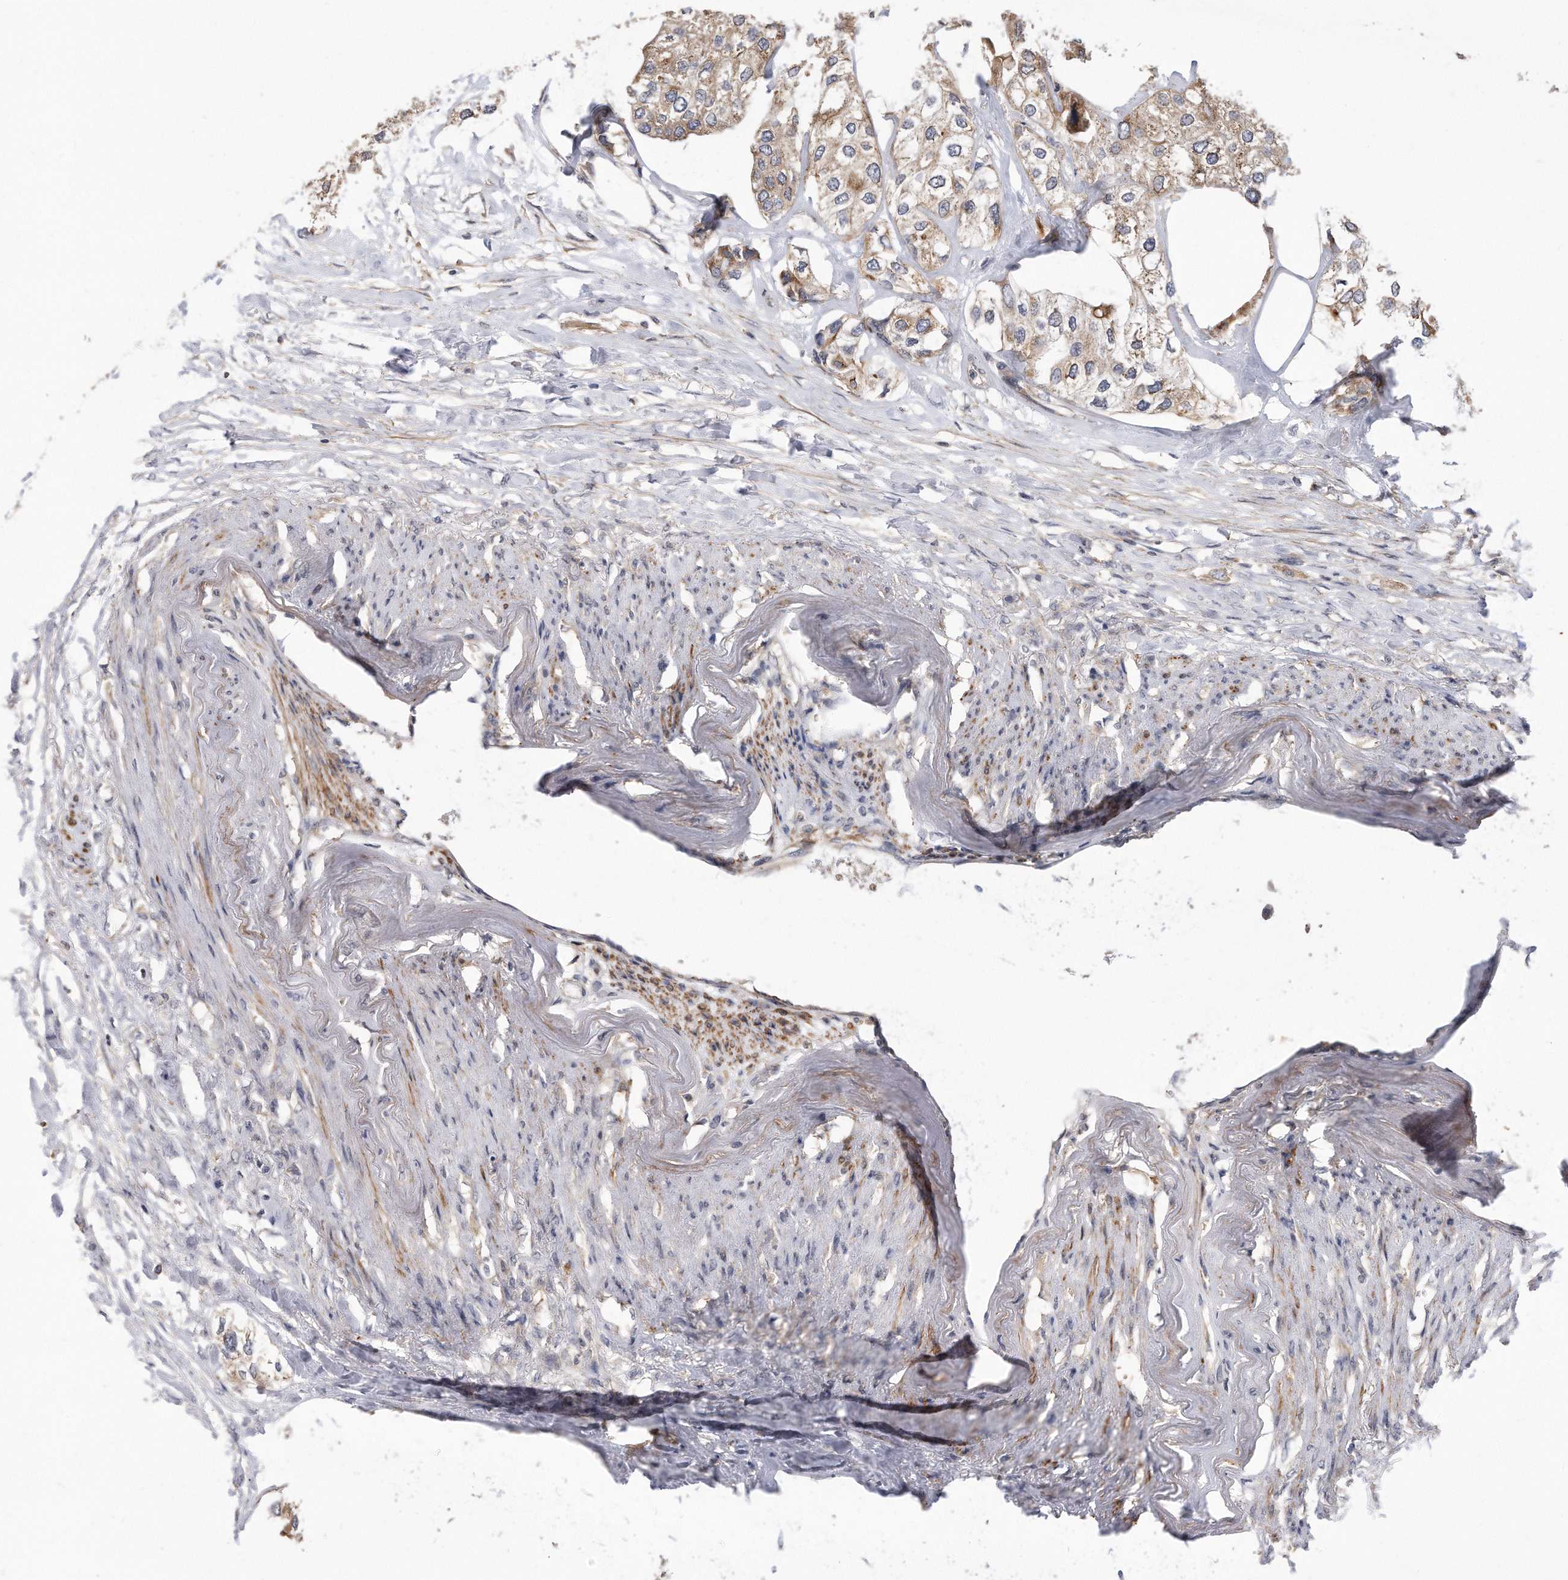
{"staining": {"intensity": "weak", "quantity": ">75%", "location": "cytoplasmic/membranous"}, "tissue": "urothelial cancer", "cell_type": "Tumor cells", "image_type": "cancer", "snomed": [{"axis": "morphology", "description": "Urothelial carcinoma, High grade"}, {"axis": "topography", "description": "Urinary bladder"}], "caption": "Tumor cells reveal low levels of weak cytoplasmic/membranous staining in approximately >75% of cells in urothelial cancer.", "gene": "TCP1", "patient": {"sex": "male", "age": 64}}